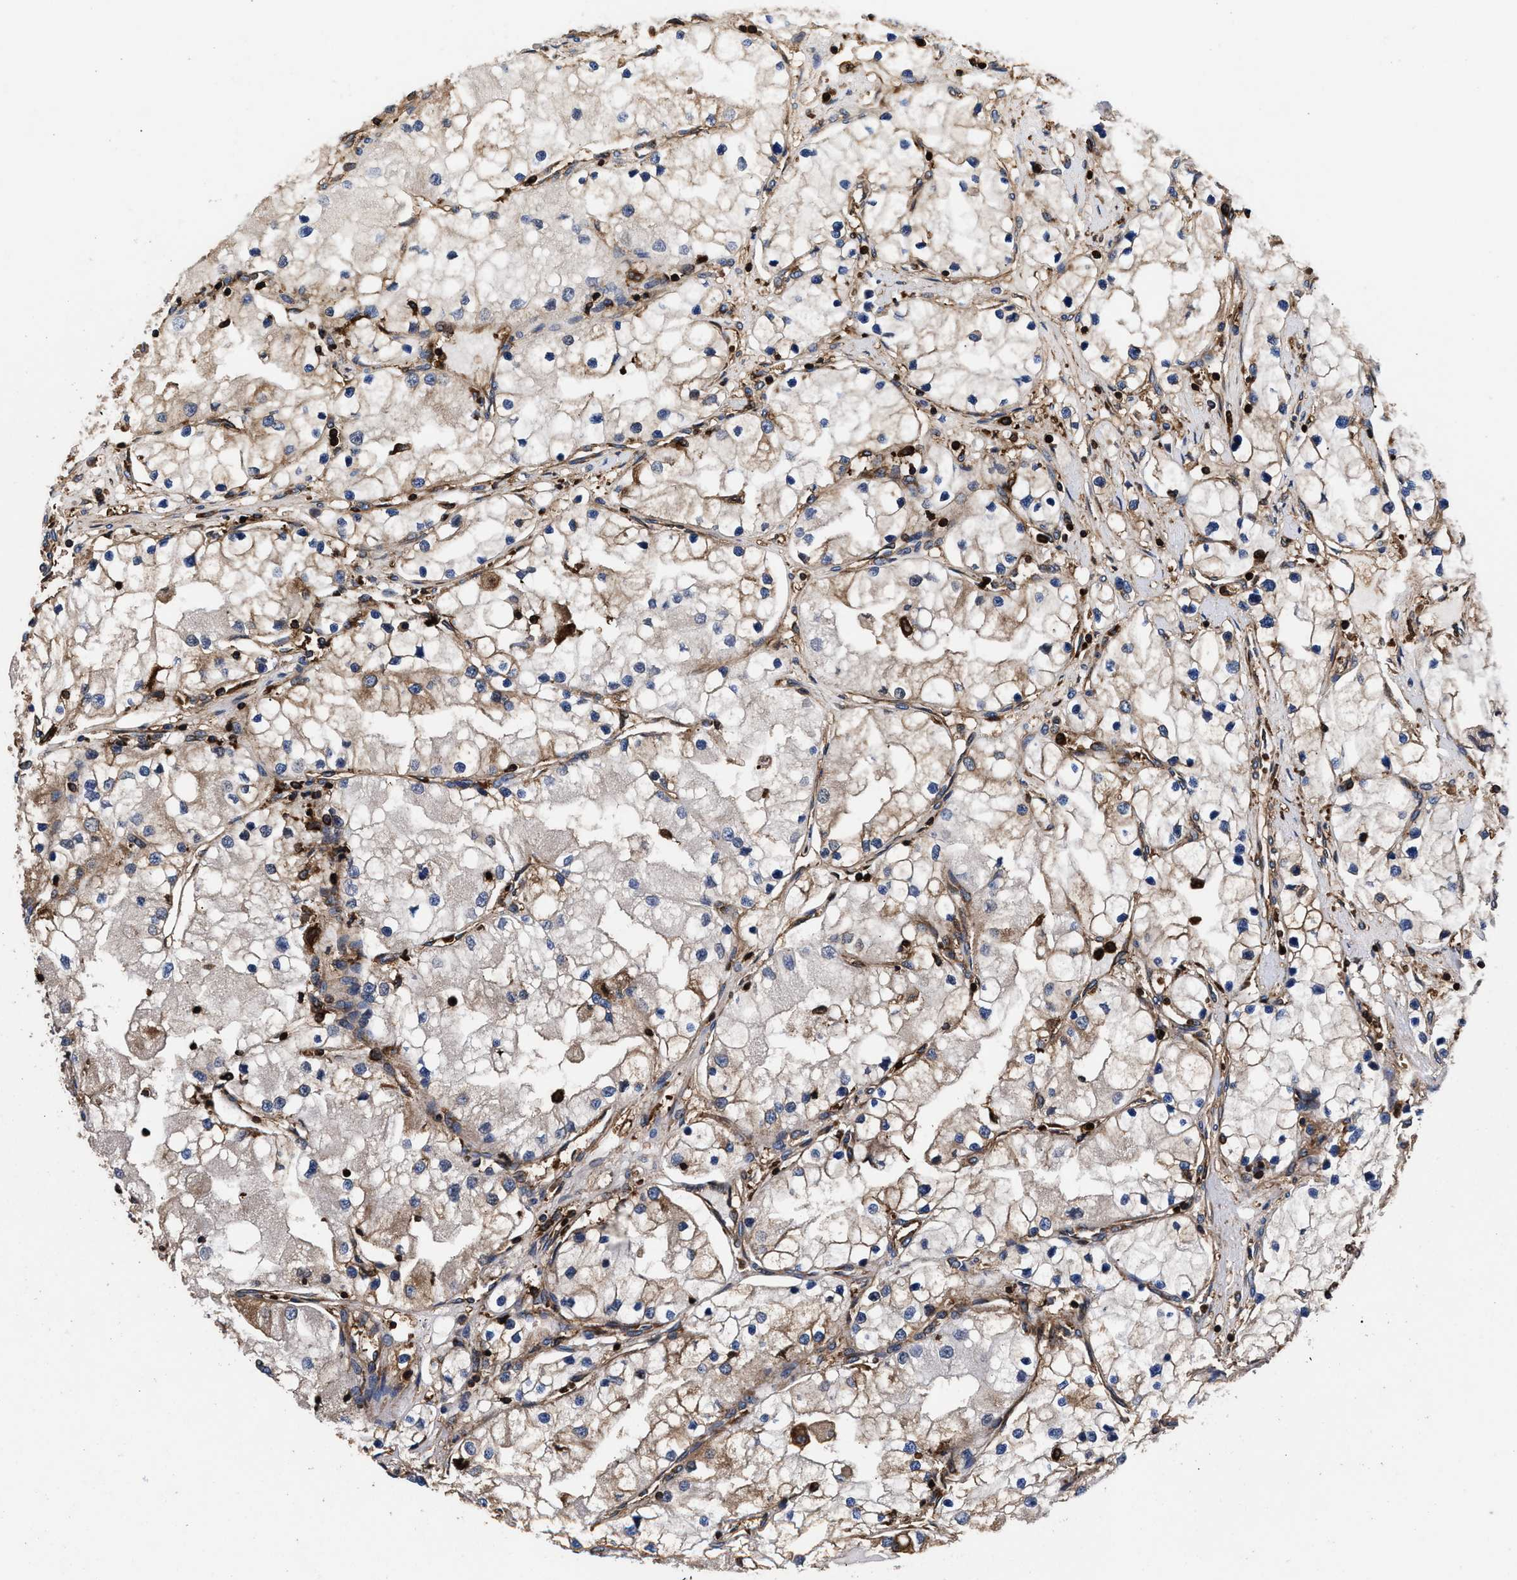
{"staining": {"intensity": "moderate", "quantity": ">75%", "location": "cytoplasmic/membranous"}, "tissue": "renal cancer", "cell_type": "Tumor cells", "image_type": "cancer", "snomed": [{"axis": "morphology", "description": "Adenocarcinoma, NOS"}, {"axis": "topography", "description": "Kidney"}], "caption": "IHC (DAB (3,3'-diaminobenzidine)) staining of human renal cancer (adenocarcinoma) shows moderate cytoplasmic/membranous protein positivity in about >75% of tumor cells. (IHC, brightfield microscopy, high magnification).", "gene": "KYAT1", "patient": {"sex": "male", "age": 68}}